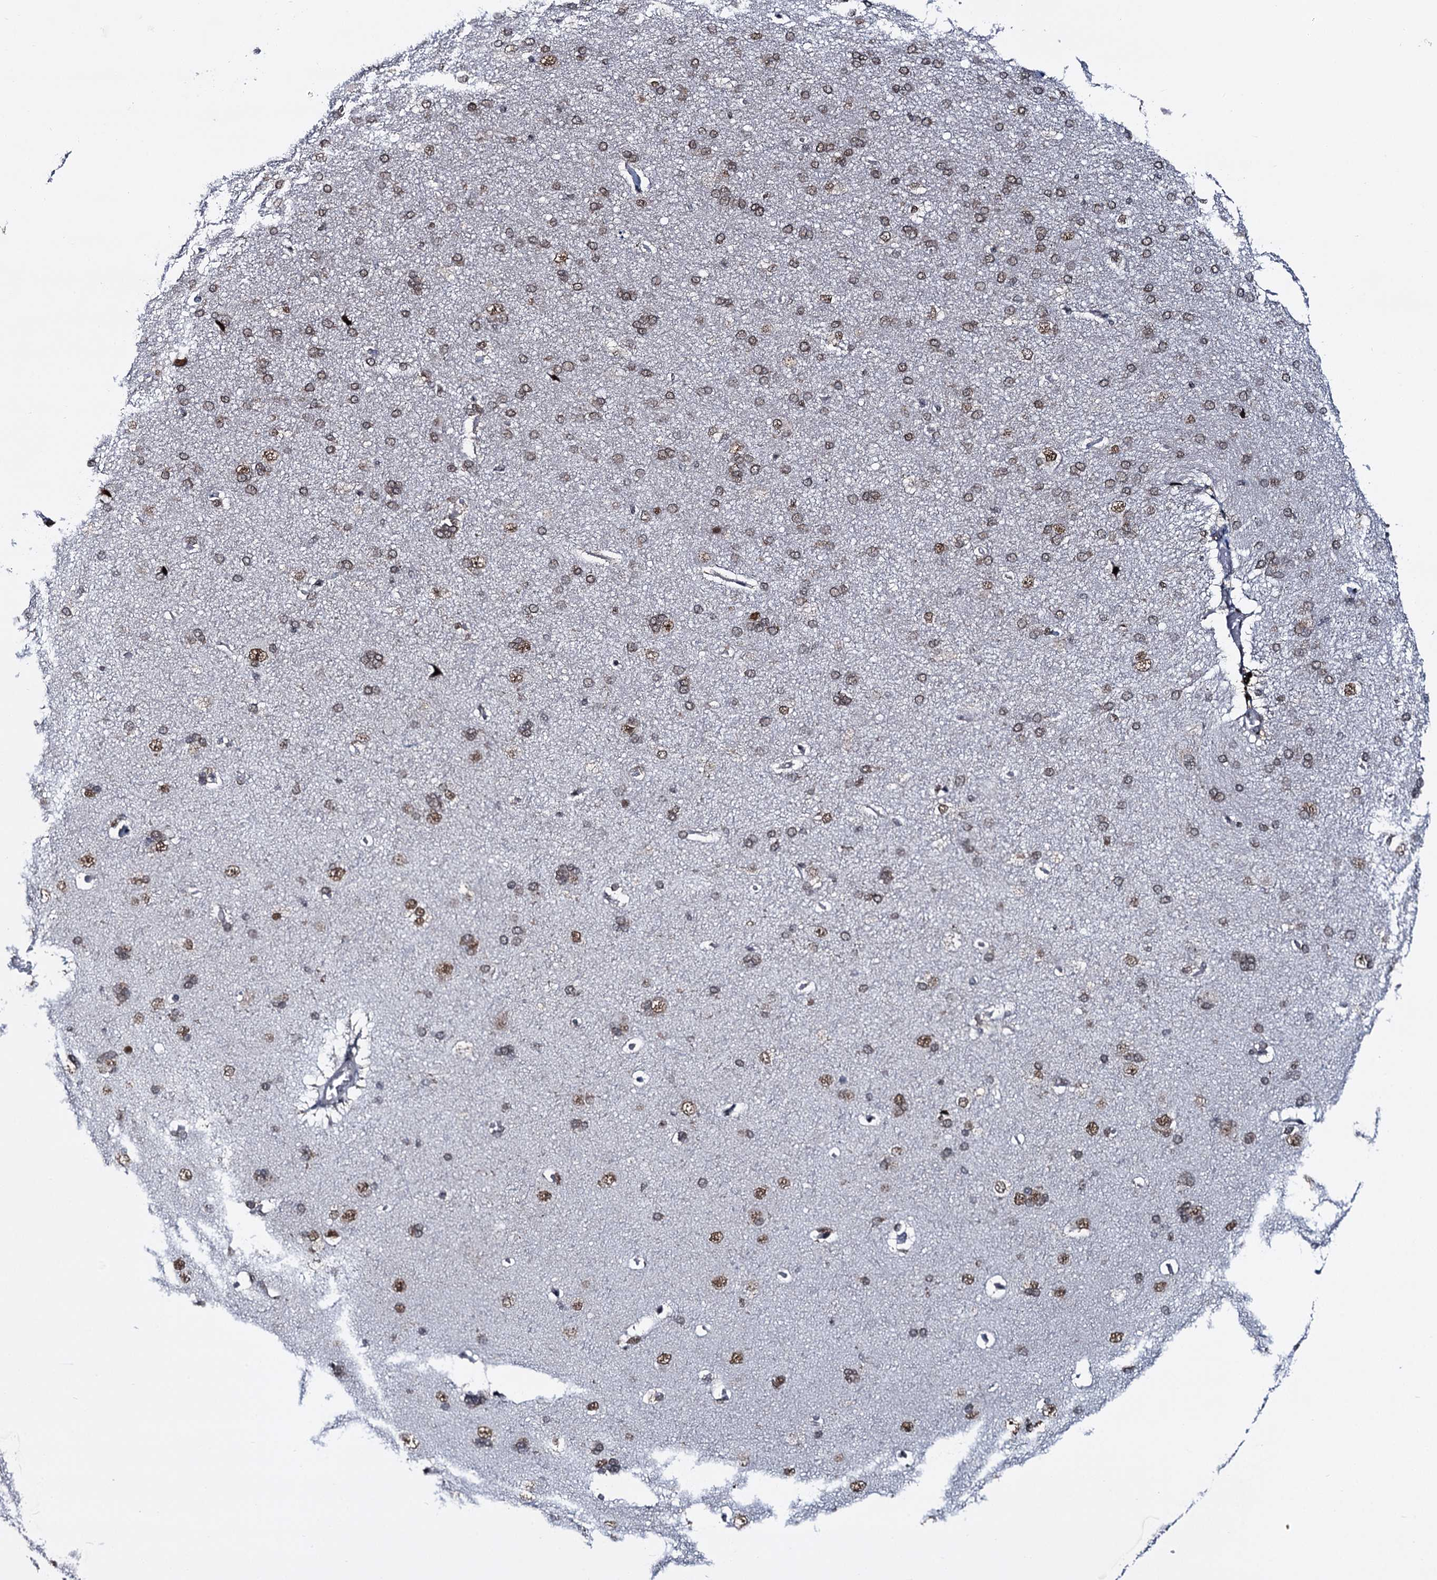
{"staining": {"intensity": "moderate", "quantity": "25%-75%", "location": "nuclear"}, "tissue": "cerebral cortex", "cell_type": "Endothelial cells", "image_type": "normal", "snomed": [{"axis": "morphology", "description": "Normal tissue, NOS"}, {"axis": "topography", "description": "Cerebral cortex"}], "caption": "This is an image of IHC staining of unremarkable cerebral cortex, which shows moderate staining in the nuclear of endothelial cells.", "gene": "RUFY2", "patient": {"sex": "male", "age": 62}}